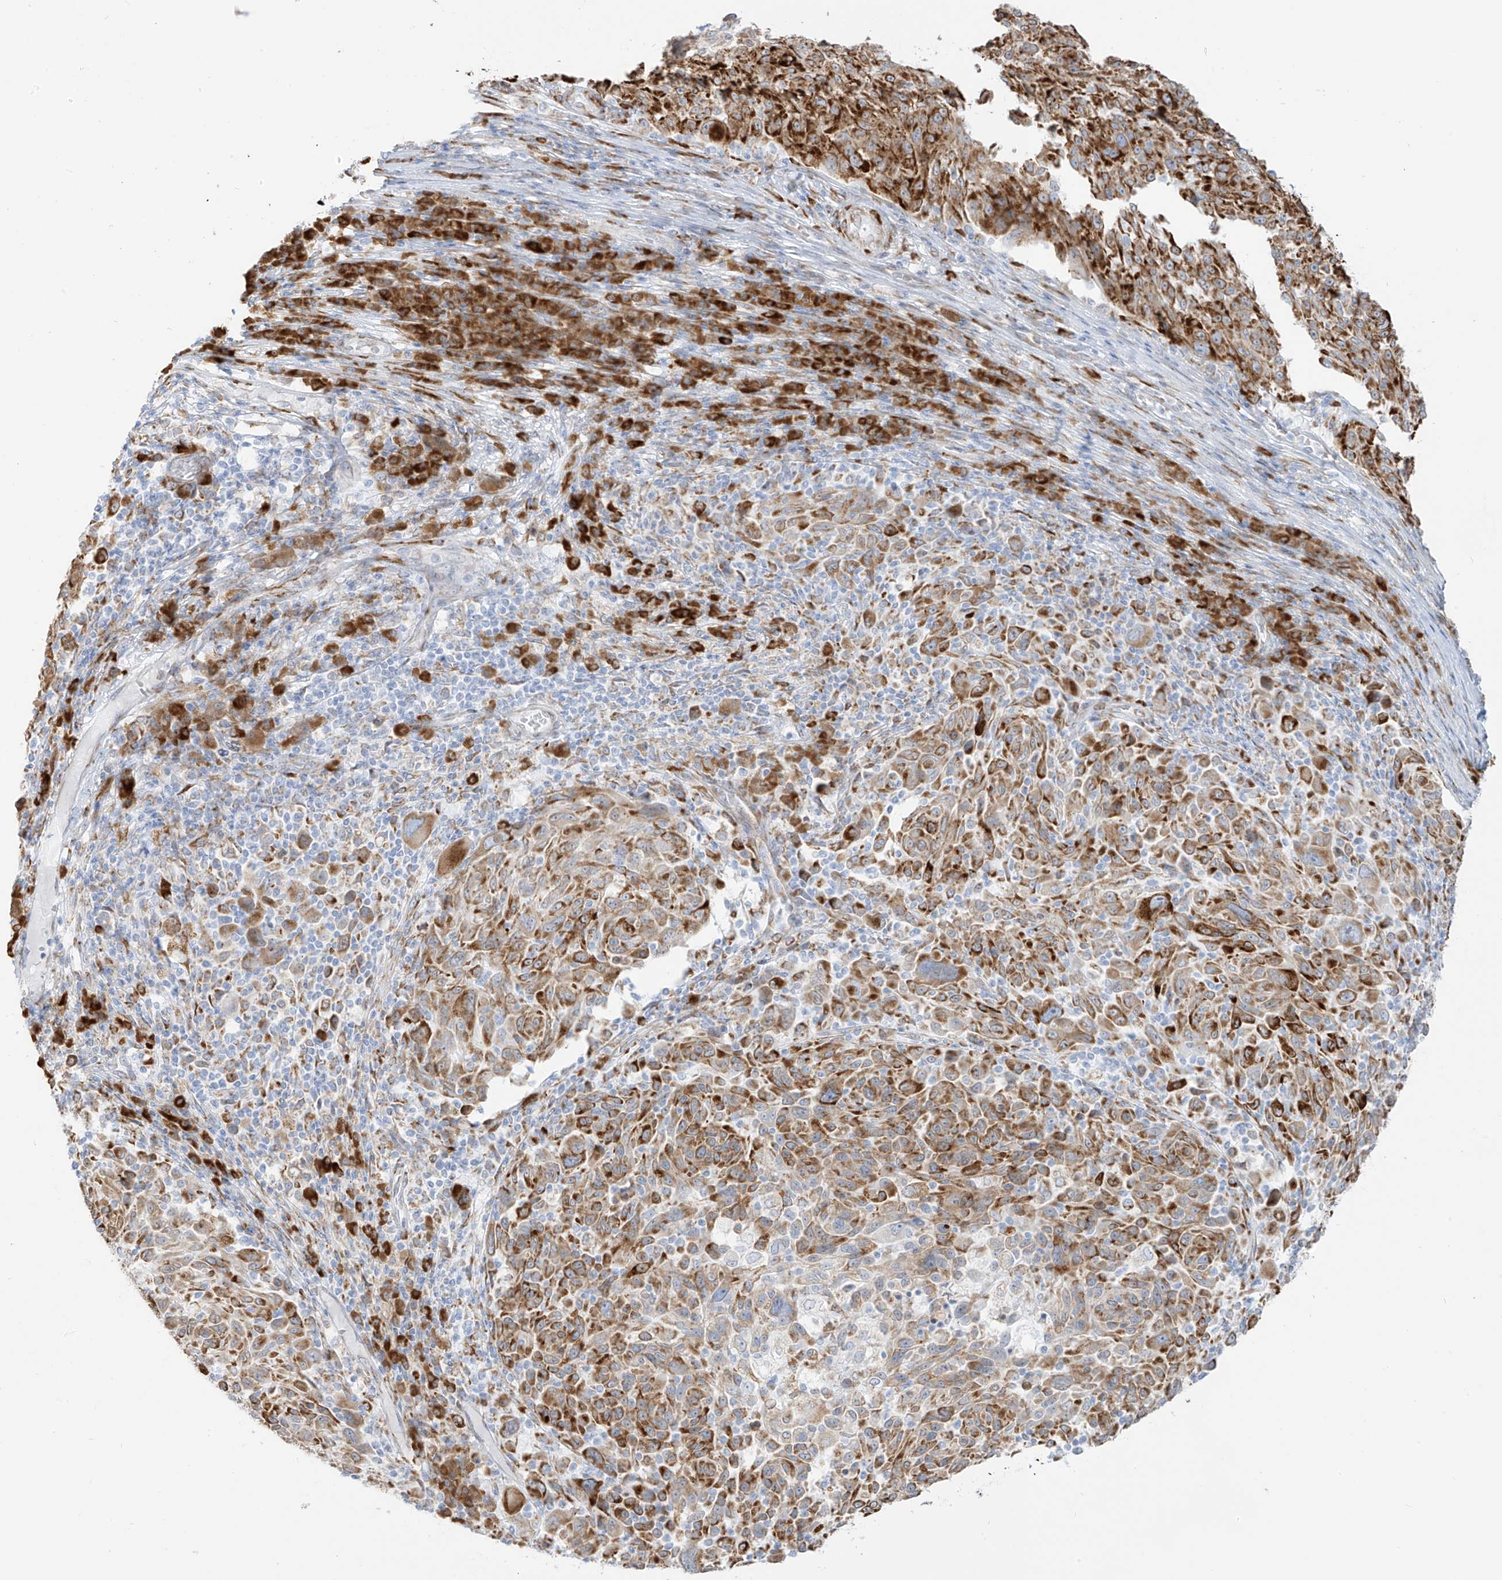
{"staining": {"intensity": "moderate", "quantity": ">75%", "location": "cytoplasmic/membranous"}, "tissue": "melanoma", "cell_type": "Tumor cells", "image_type": "cancer", "snomed": [{"axis": "morphology", "description": "Malignant melanoma, NOS"}, {"axis": "topography", "description": "Skin"}], "caption": "Approximately >75% of tumor cells in melanoma show moderate cytoplasmic/membranous protein positivity as visualized by brown immunohistochemical staining.", "gene": "LRRC59", "patient": {"sex": "male", "age": 53}}